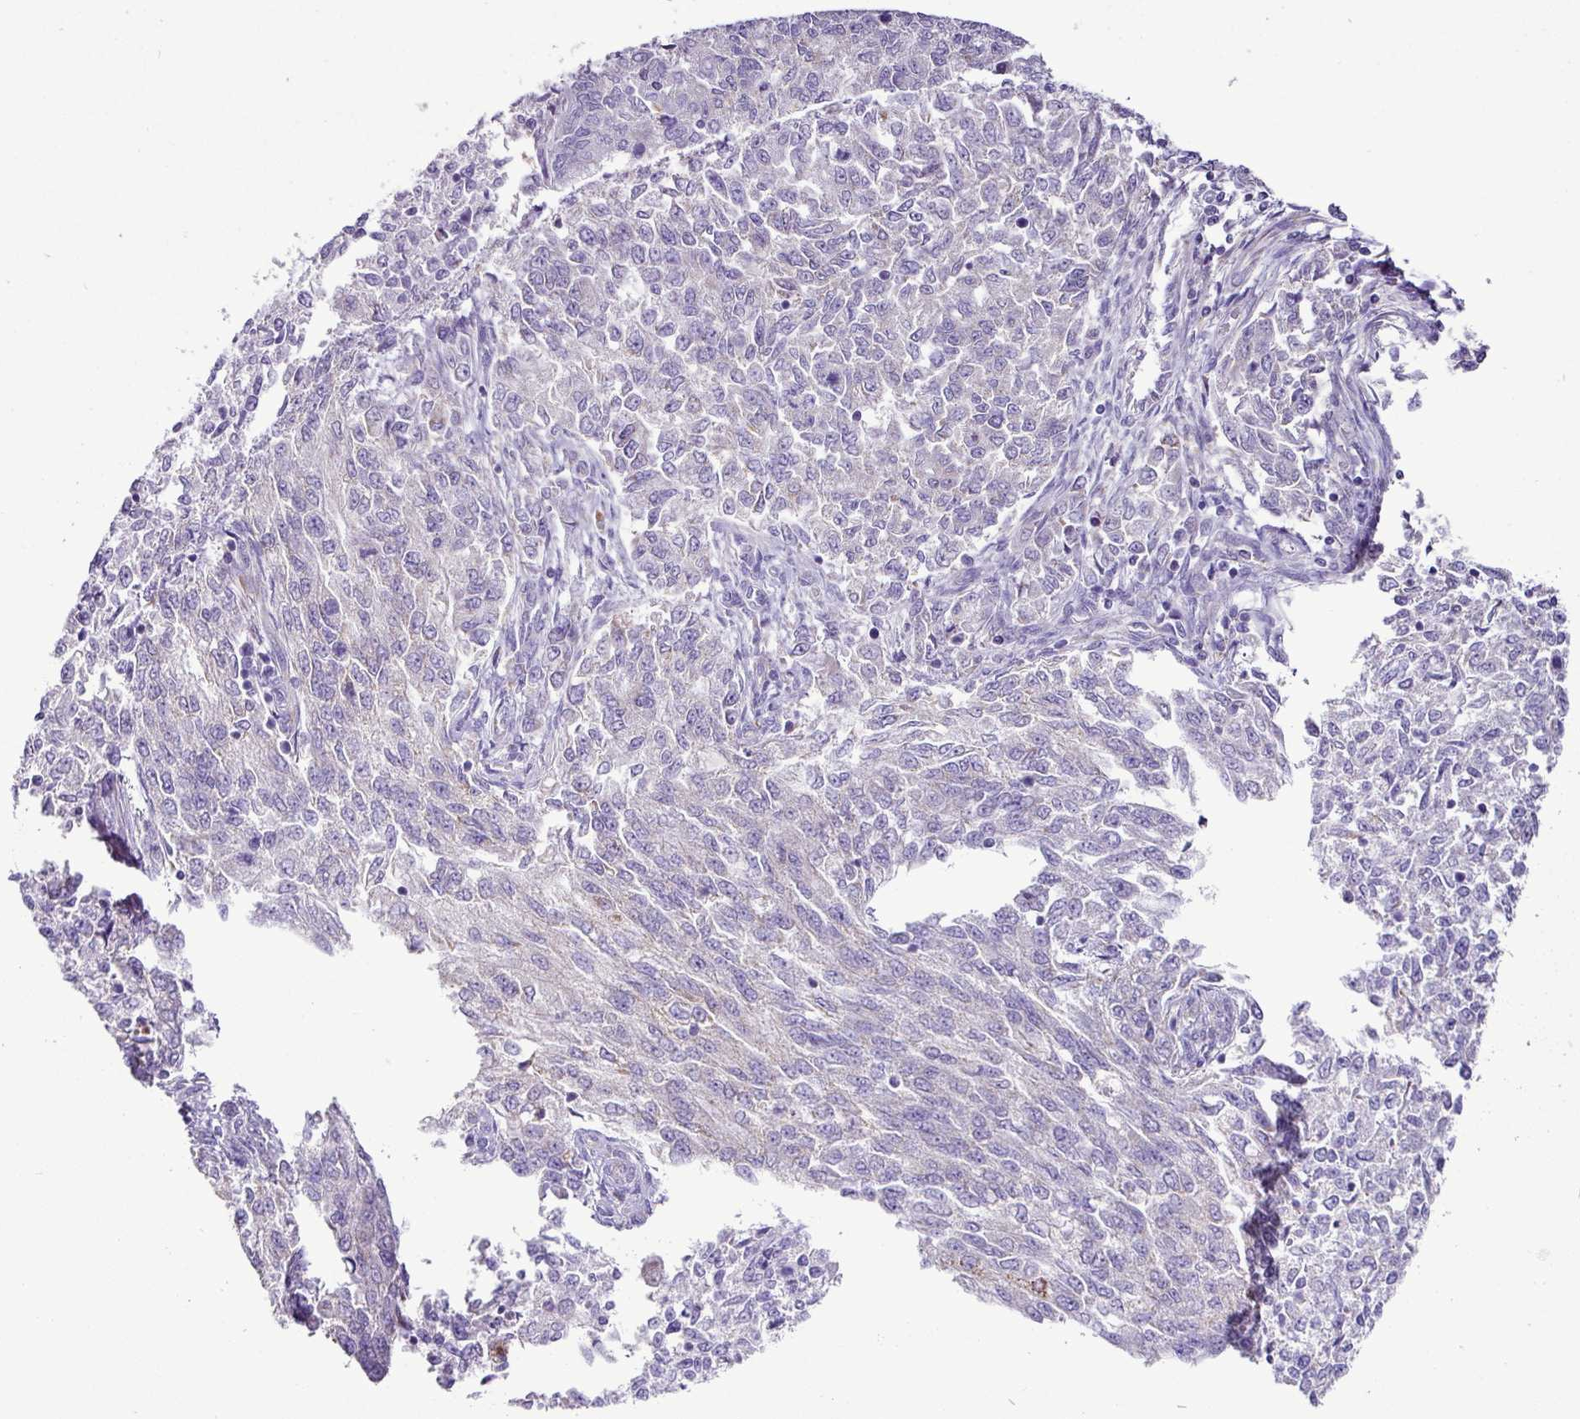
{"staining": {"intensity": "negative", "quantity": "none", "location": "none"}, "tissue": "endometrial cancer", "cell_type": "Tumor cells", "image_type": "cancer", "snomed": [{"axis": "morphology", "description": "Adenocarcinoma, NOS"}, {"axis": "topography", "description": "Endometrium"}], "caption": "Endometrial cancer (adenocarcinoma) was stained to show a protein in brown. There is no significant positivity in tumor cells.", "gene": "PGAP4", "patient": {"sex": "female", "age": 50}}